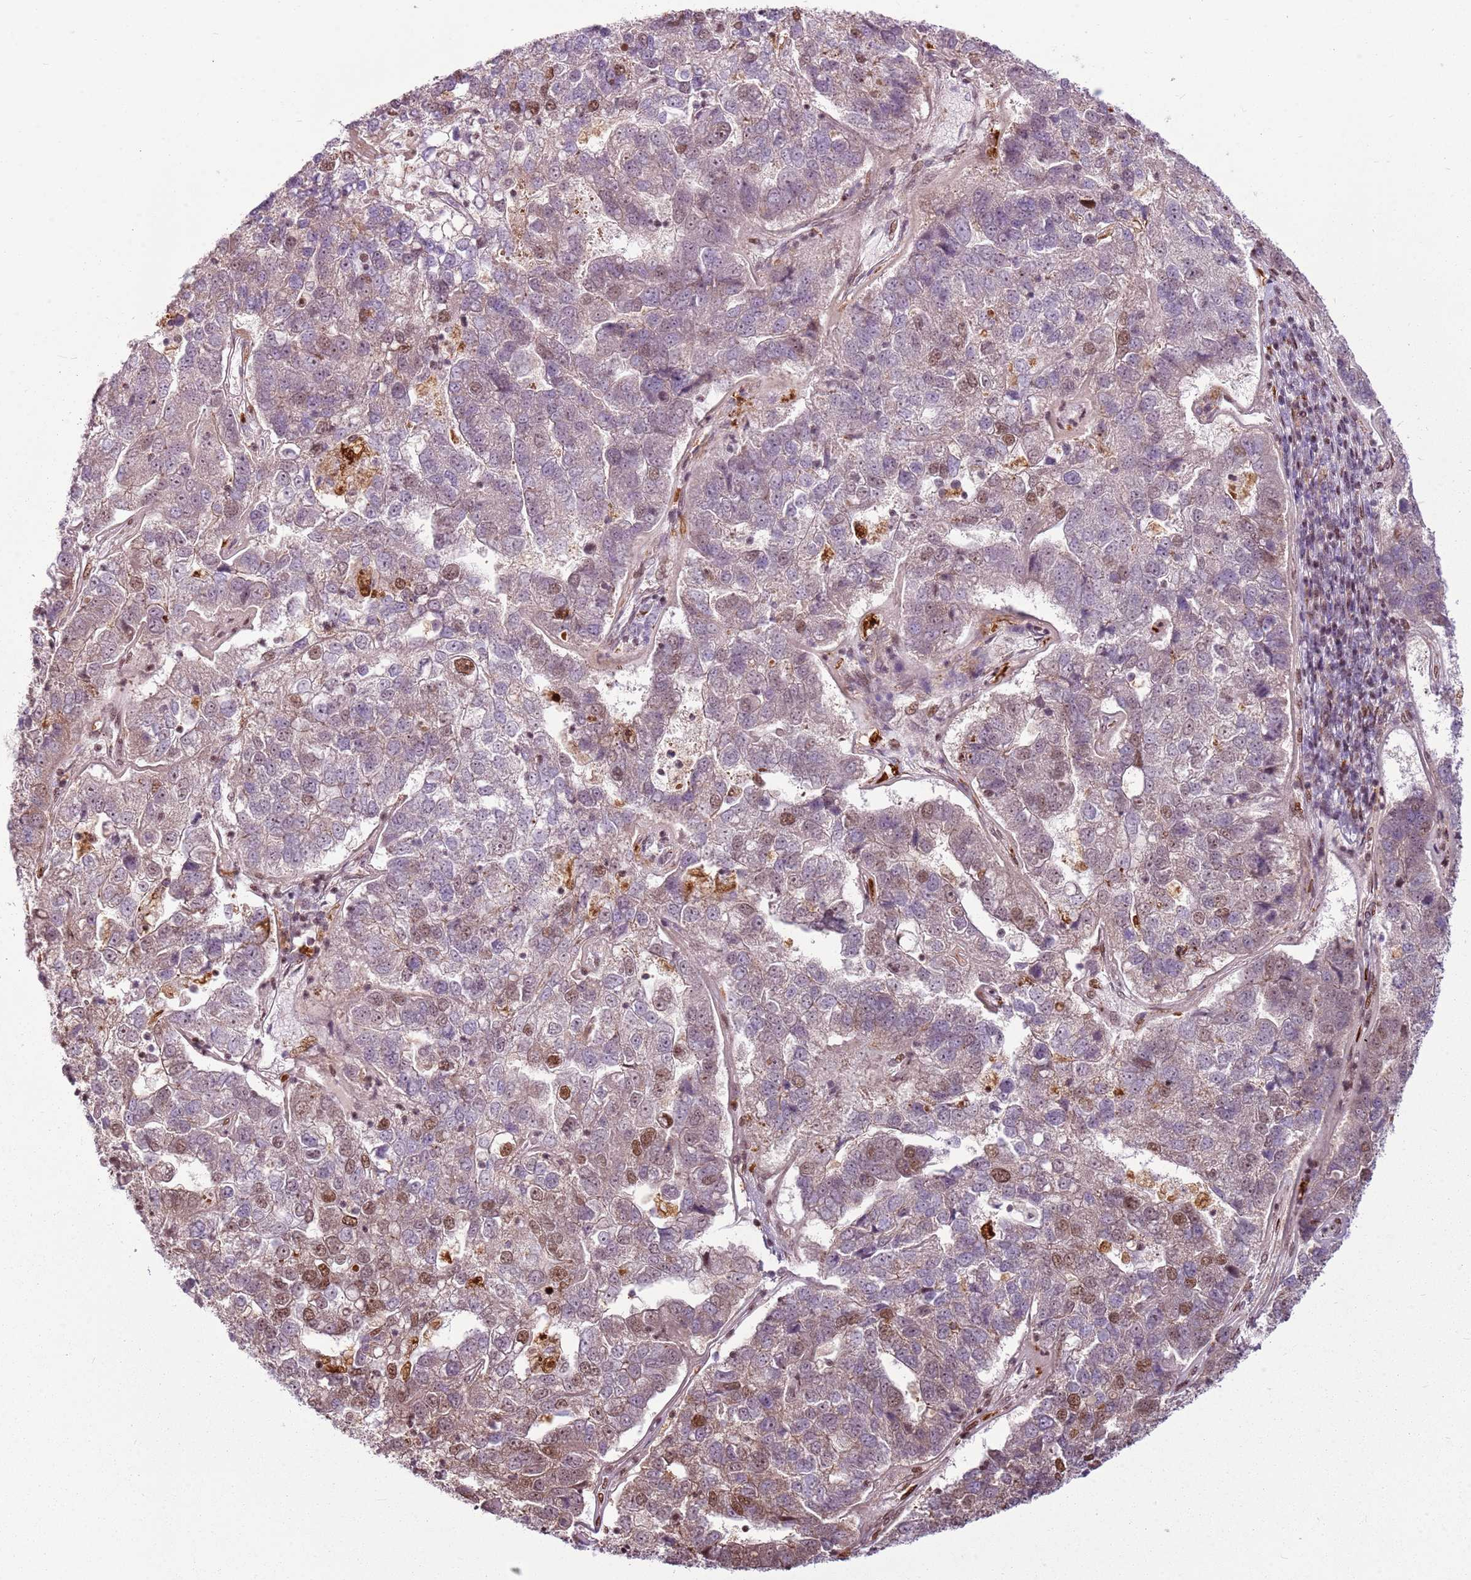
{"staining": {"intensity": "moderate", "quantity": "<25%", "location": "nuclear"}, "tissue": "pancreatic cancer", "cell_type": "Tumor cells", "image_type": "cancer", "snomed": [{"axis": "morphology", "description": "Adenocarcinoma, NOS"}, {"axis": "topography", "description": "Pancreas"}], "caption": "Immunohistochemical staining of pancreatic cancer exhibits low levels of moderate nuclear protein expression in about <25% of tumor cells. (Brightfield microscopy of DAB IHC at high magnification).", "gene": "PCTP", "patient": {"sex": "female", "age": 61}}